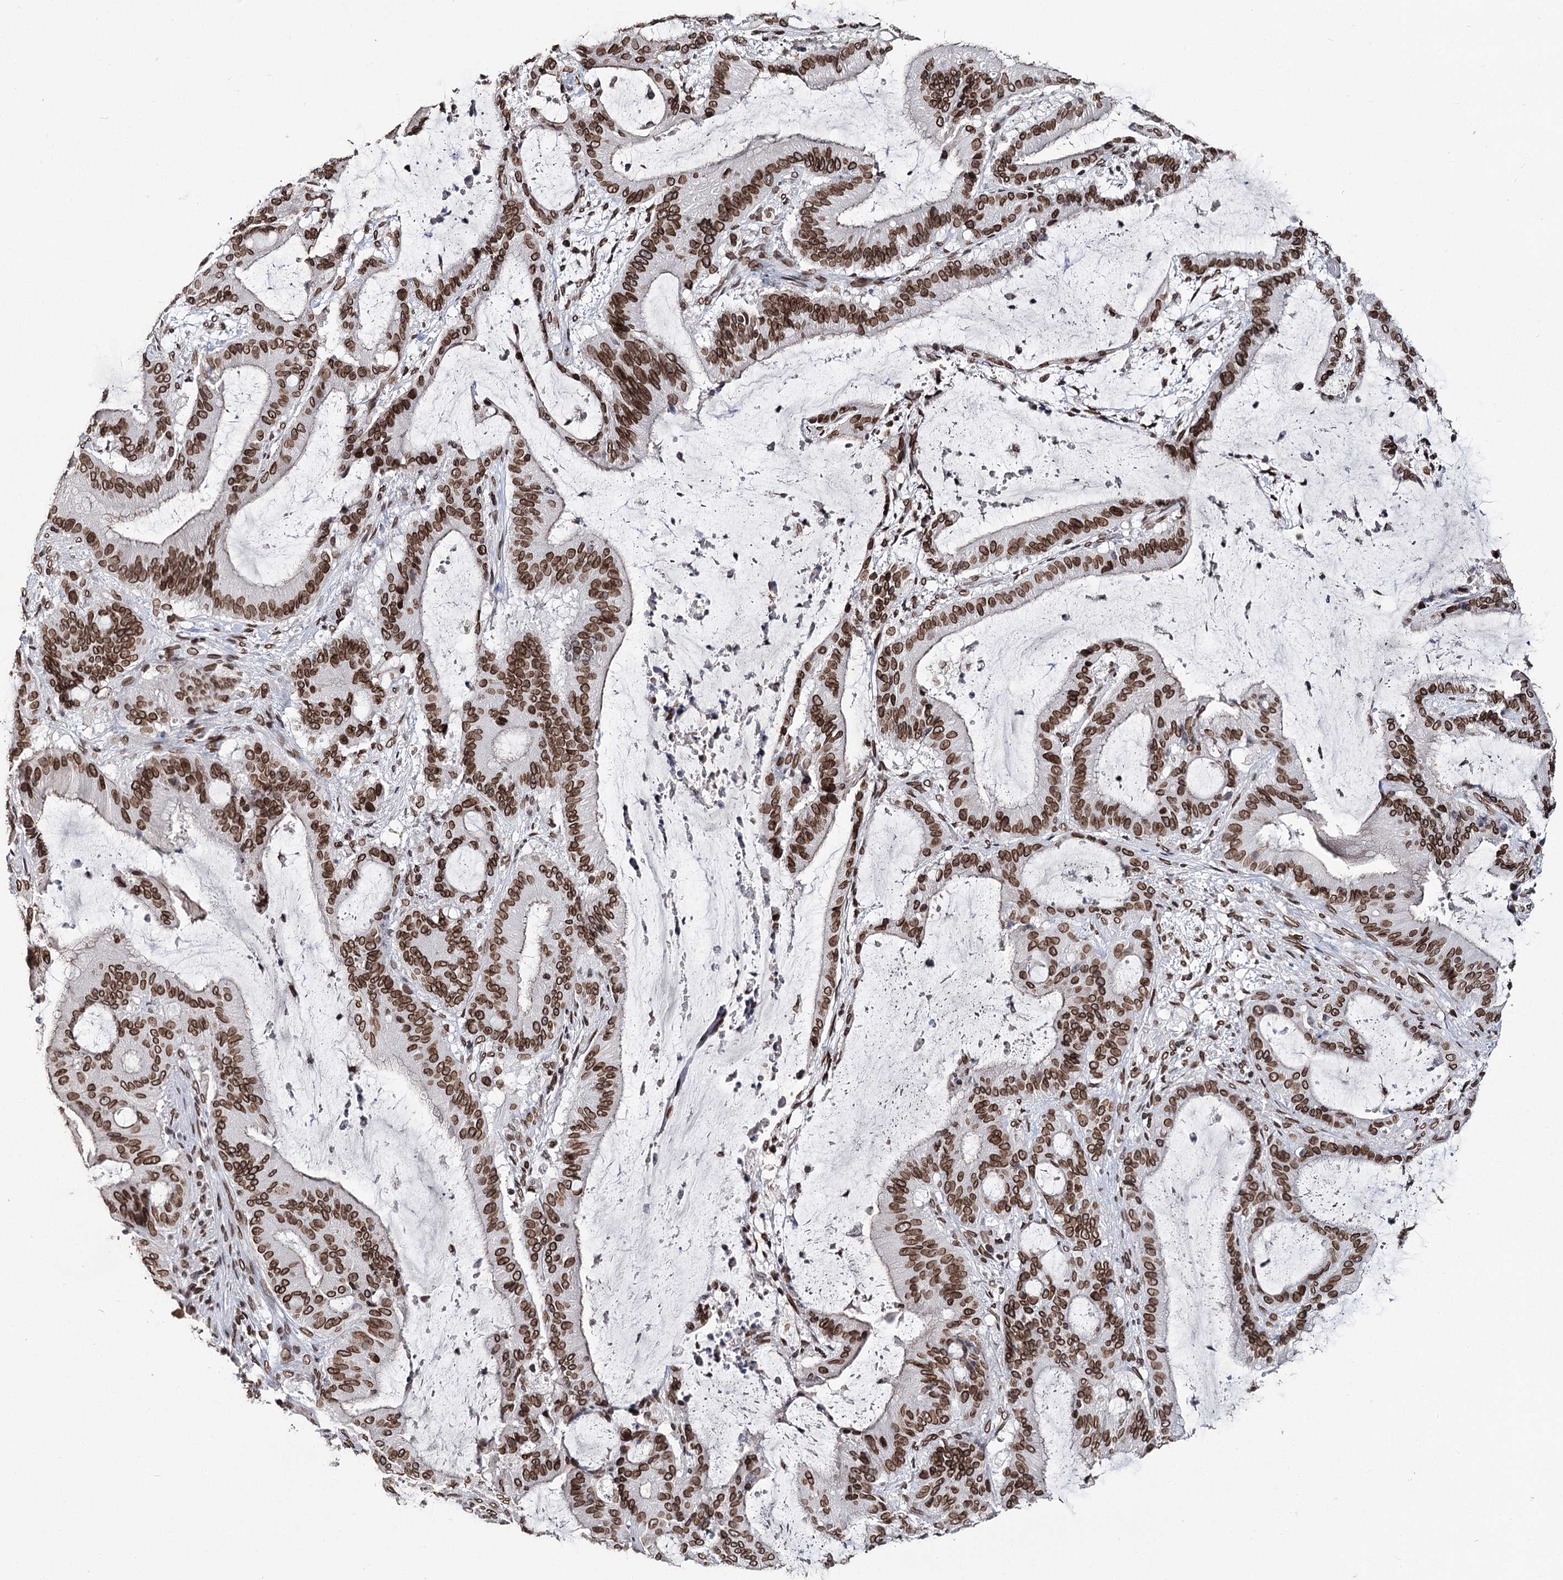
{"staining": {"intensity": "strong", "quantity": ">75%", "location": "cytoplasmic/membranous,nuclear"}, "tissue": "liver cancer", "cell_type": "Tumor cells", "image_type": "cancer", "snomed": [{"axis": "morphology", "description": "Normal tissue, NOS"}, {"axis": "morphology", "description": "Cholangiocarcinoma"}, {"axis": "topography", "description": "Liver"}, {"axis": "topography", "description": "Peripheral nerve tissue"}], "caption": "A histopathology image of human liver cholangiocarcinoma stained for a protein exhibits strong cytoplasmic/membranous and nuclear brown staining in tumor cells.", "gene": "KIAA0930", "patient": {"sex": "female", "age": 73}}